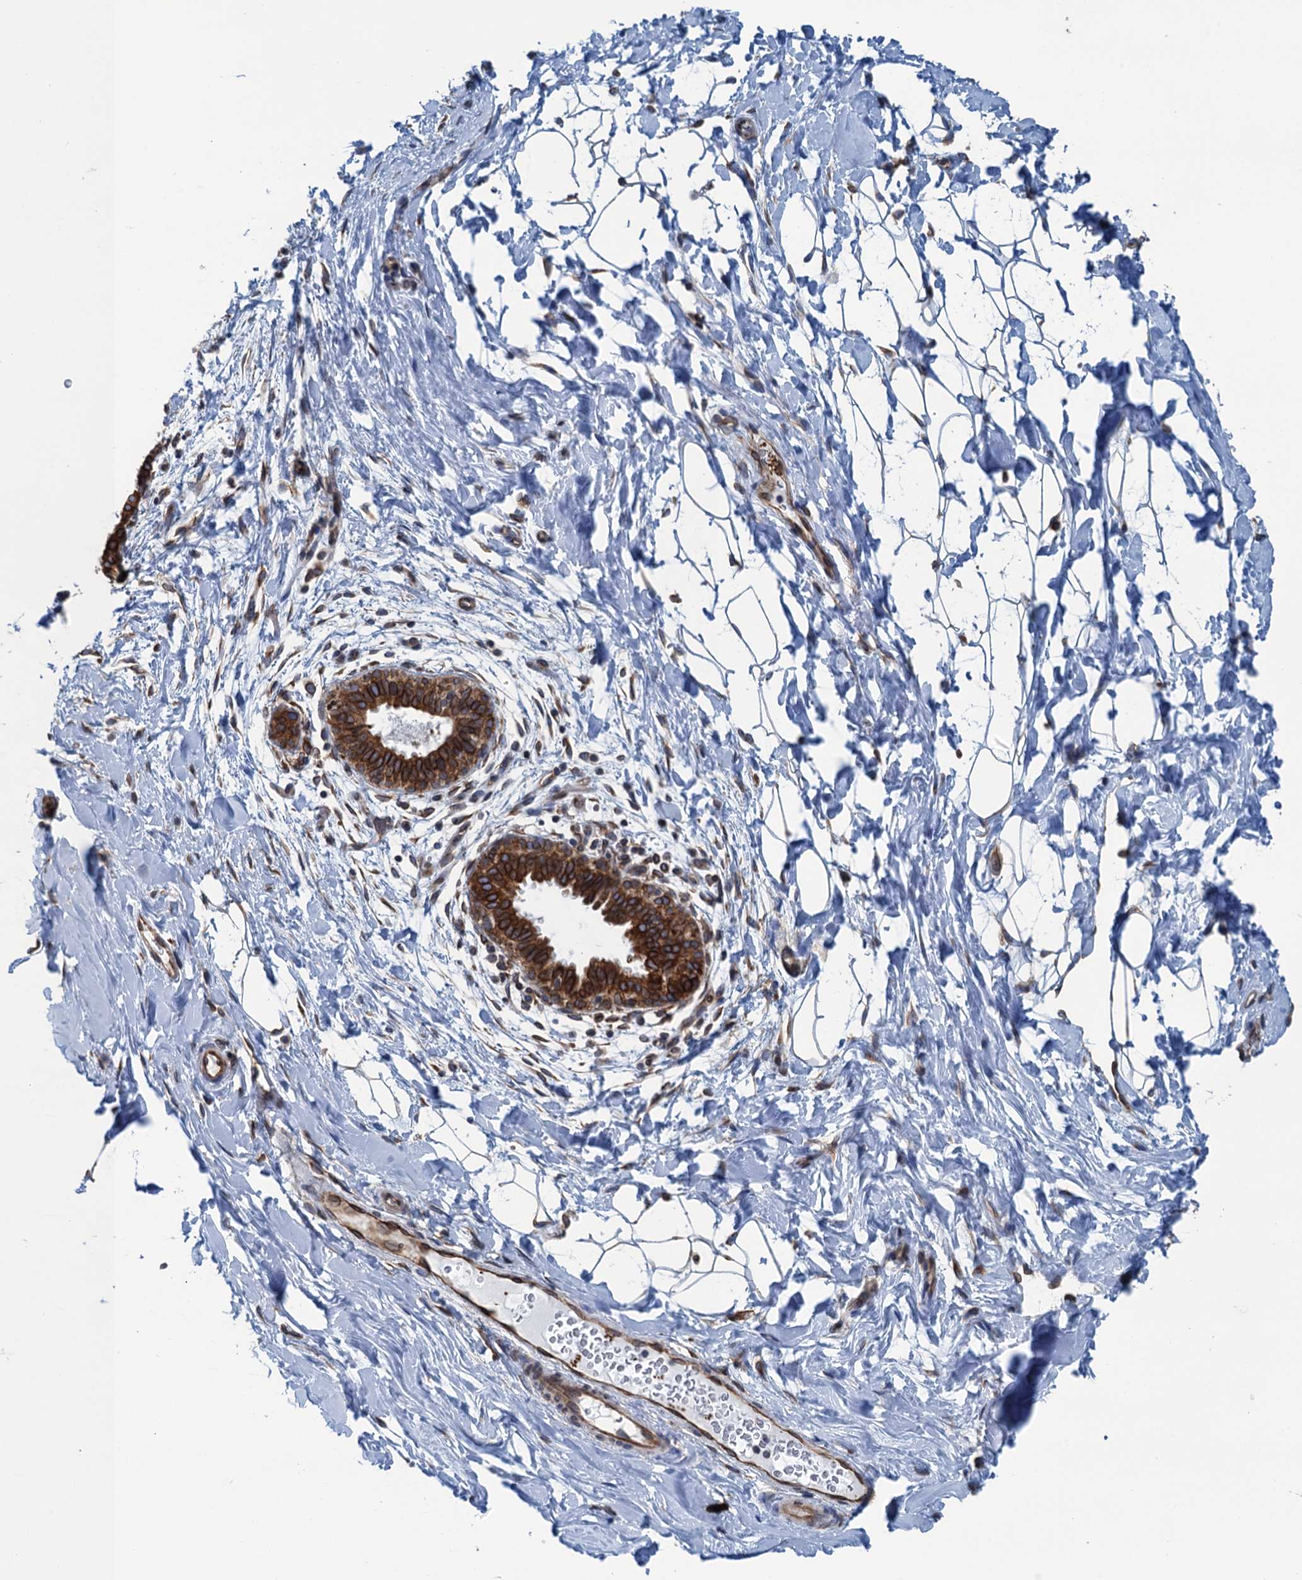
{"staining": {"intensity": "moderate", "quantity": "25%-75%", "location": "cytoplasmic/membranous"}, "tissue": "adipose tissue", "cell_type": "Adipocytes", "image_type": "normal", "snomed": [{"axis": "morphology", "description": "Normal tissue, NOS"}, {"axis": "topography", "description": "Breast"}], "caption": "IHC (DAB (3,3'-diaminobenzidine)) staining of benign adipose tissue exhibits moderate cytoplasmic/membranous protein expression in about 25%-75% of adipocytes. IHC stains the protein in brown and the nuclei are stained blue.", "gene": "TMEM205", "patient": {"sex": "female", "age": 26}}